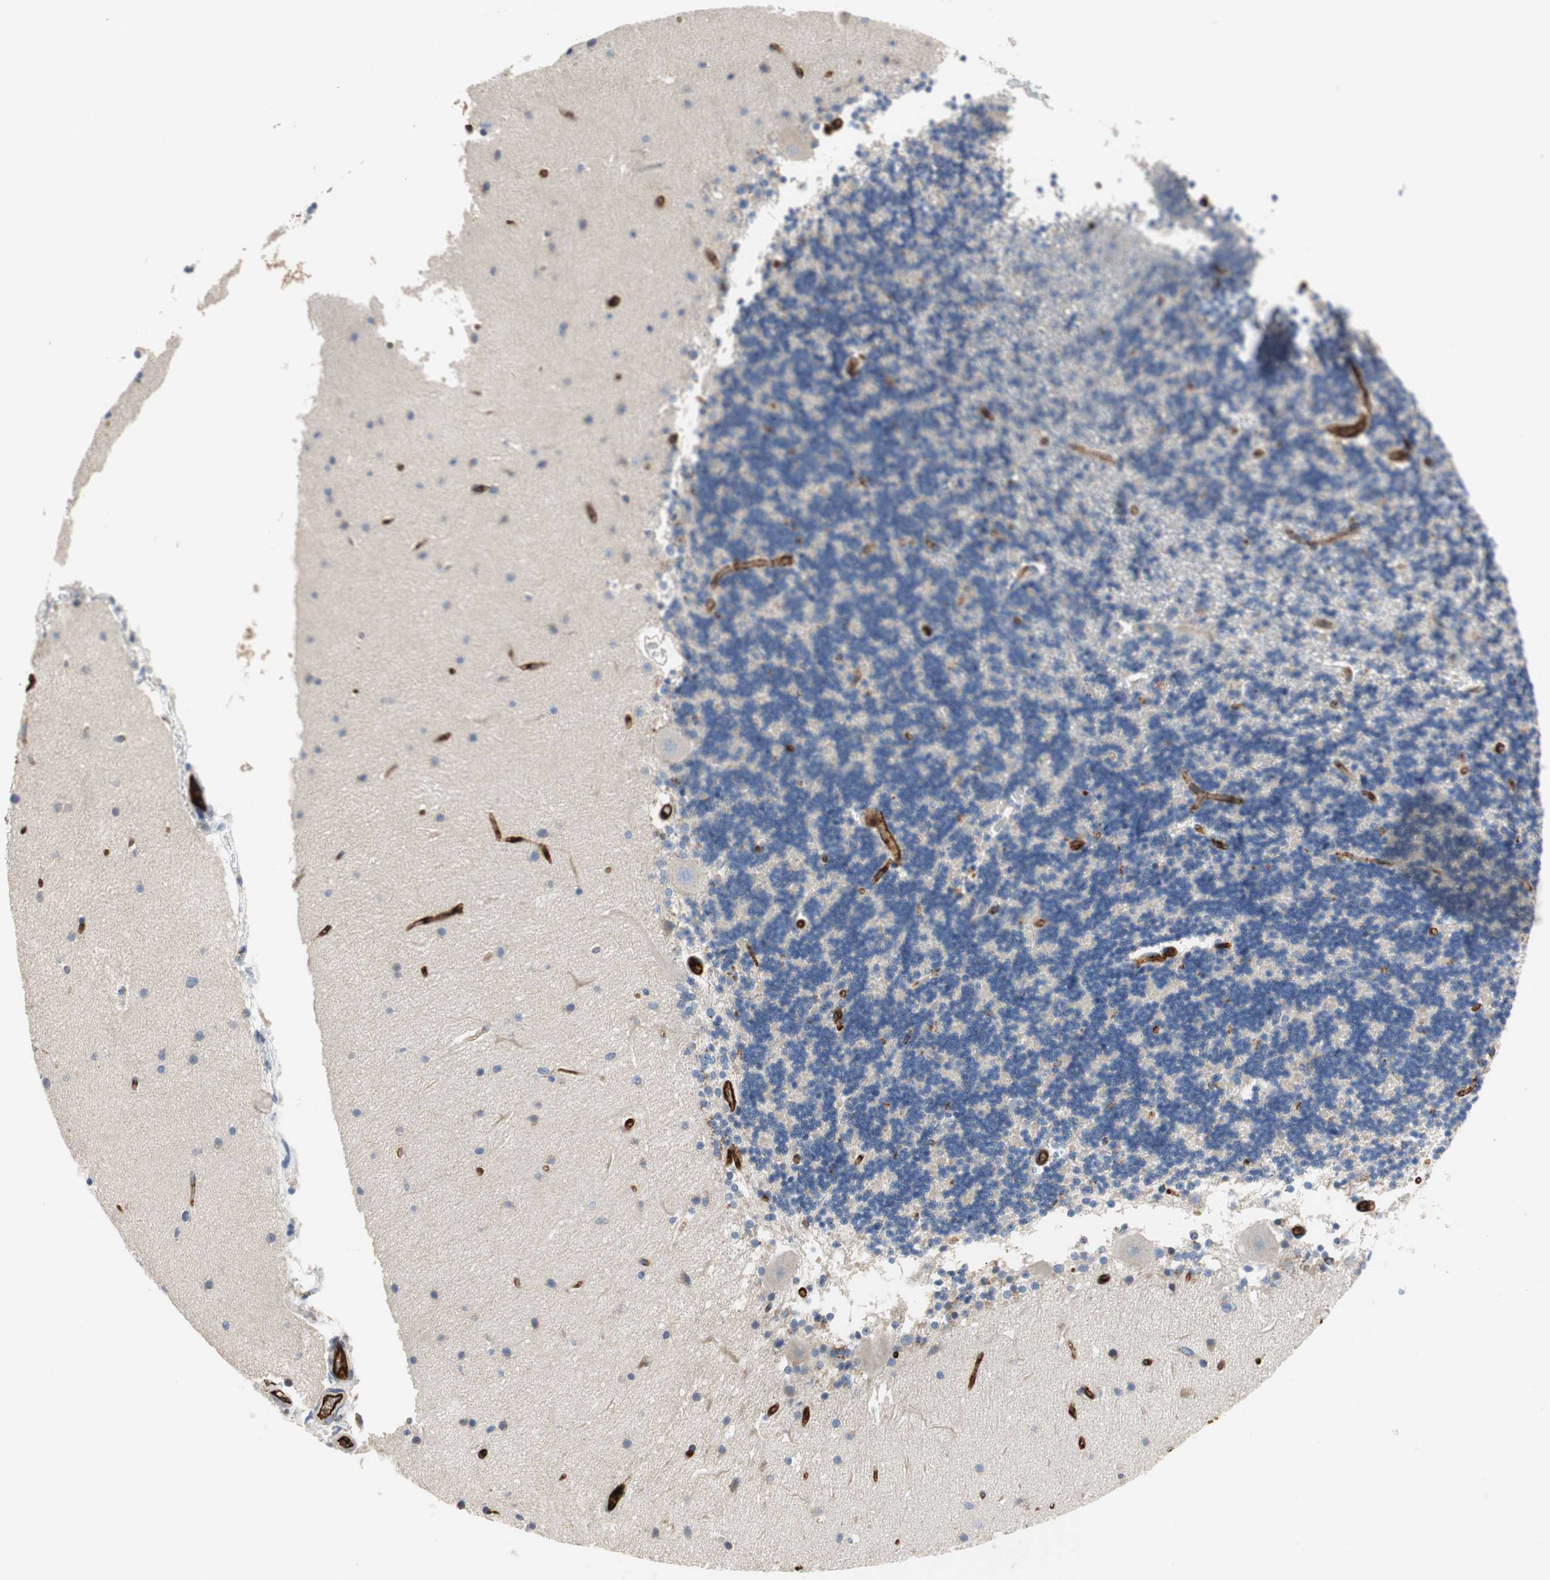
{"staining": {"intensity": "negative", "quantity": "none", "location": "none"}, "tissue": "cerebellum", "cell_type": "Cells in granular layer", "image_type": "normal", "snomed": [{"axis": "morphology", "description": "Normal tissue, NOS"}, {"axis": "topography", "description": "Cerebellum"}], "caption": "High power microscopy image of an immunohistochemistry micrograph of benign cerebellum, revealing no significant staining in cells in granular layer. The staining is performed using DAB (3,3'-diaminobenzidine) brown chromogen with nuclei counter-stained in using hematoxylin.", "gene": "ALPL", "patient": {"sex": "female", "age": 54}}